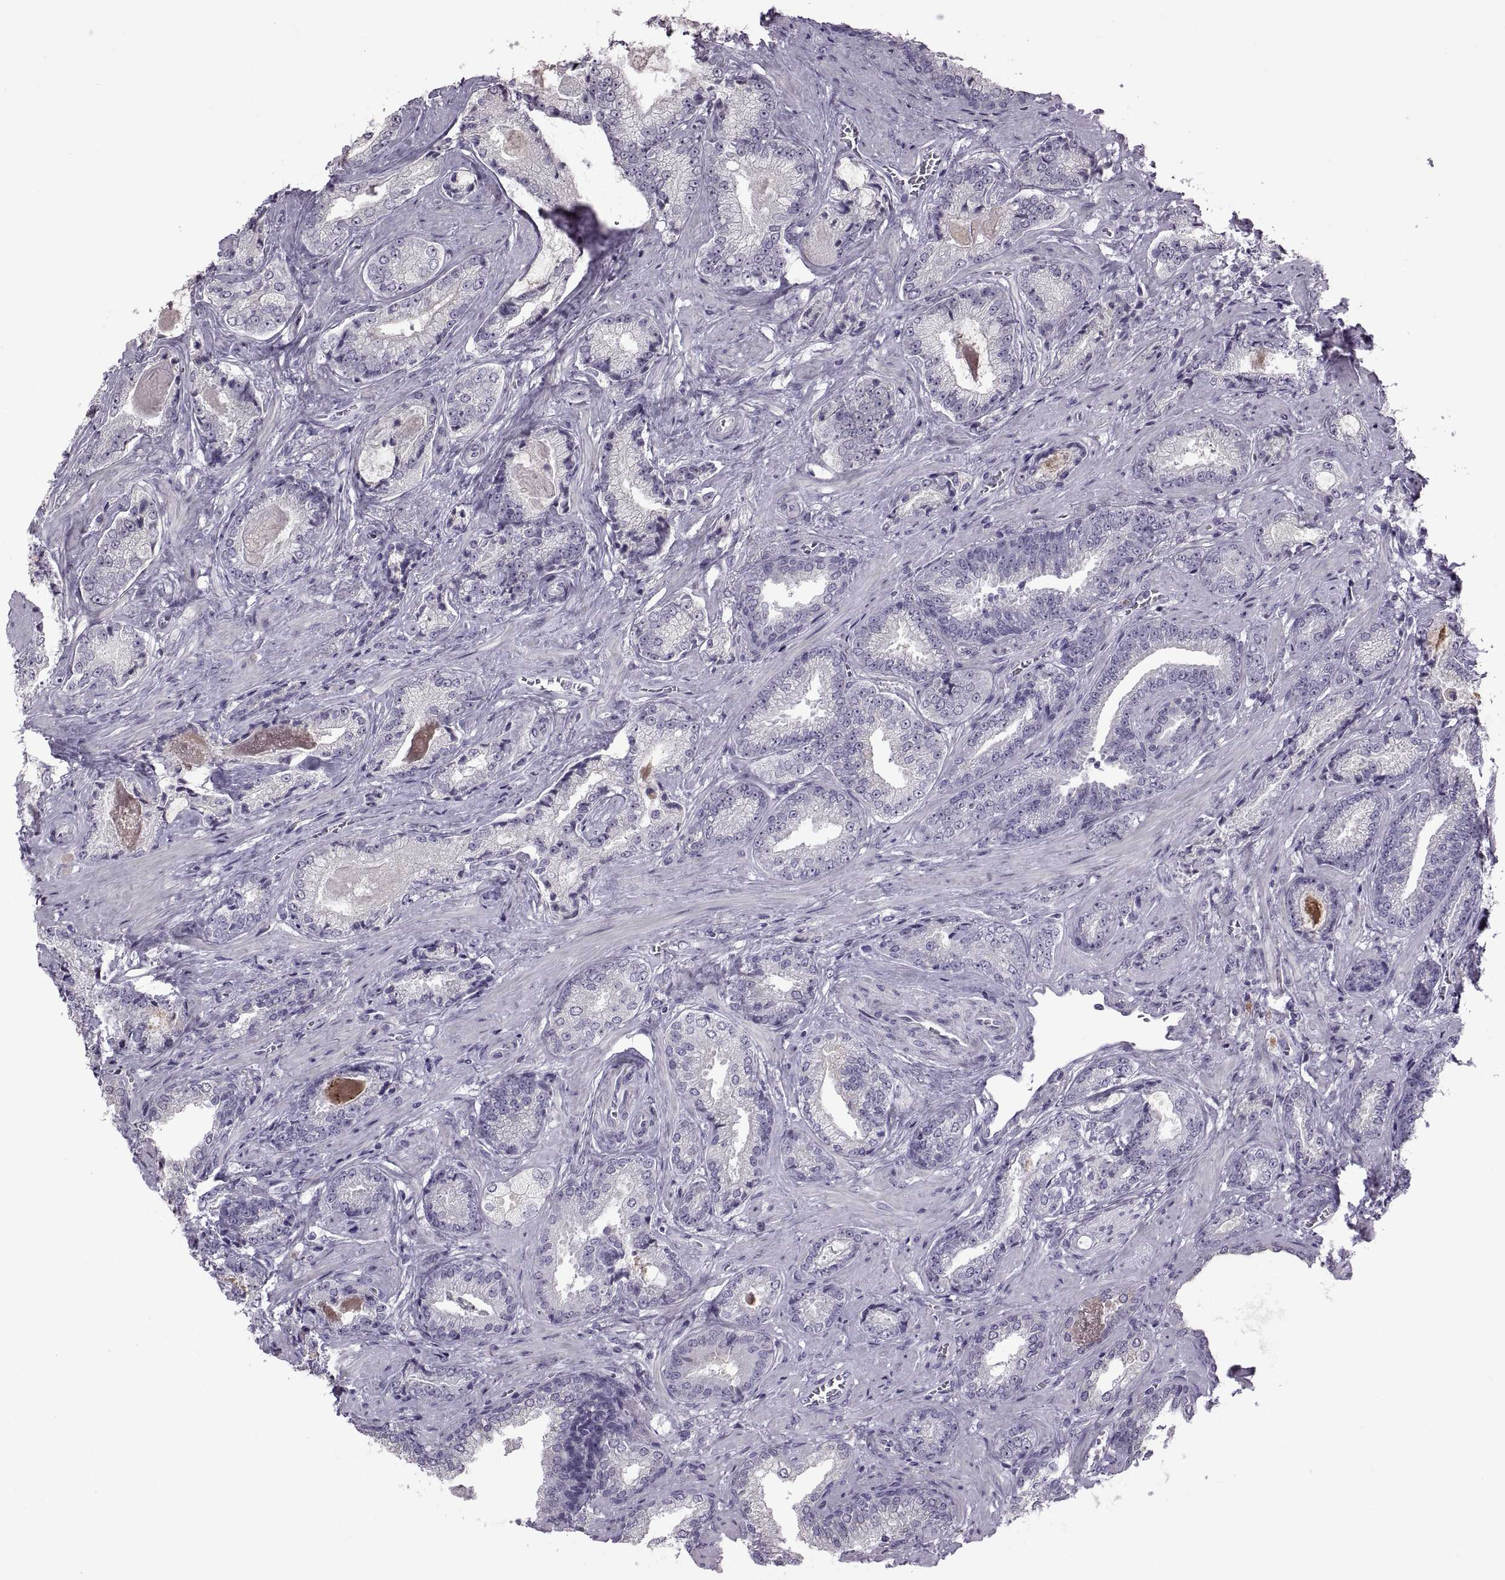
{"staining": {"intensity": "negative", "quantity": "none", "location": "none"}, "tissue": "prostate cancer", "cell_type": "Tumor cells", "image_type": "cancer", "snomed": [{"axis": "morphology", "description": "Adenocarcinoma, Low grade"}, {"axis": "topography", "description": "Prostate"}], "caption": "This is an immunohistochemistry (IHC) image of human prostate cancer. There is no positivity in tumor cells.", "gene": "RSPH6A", "patient": {"sex": "male", "age": 61}}